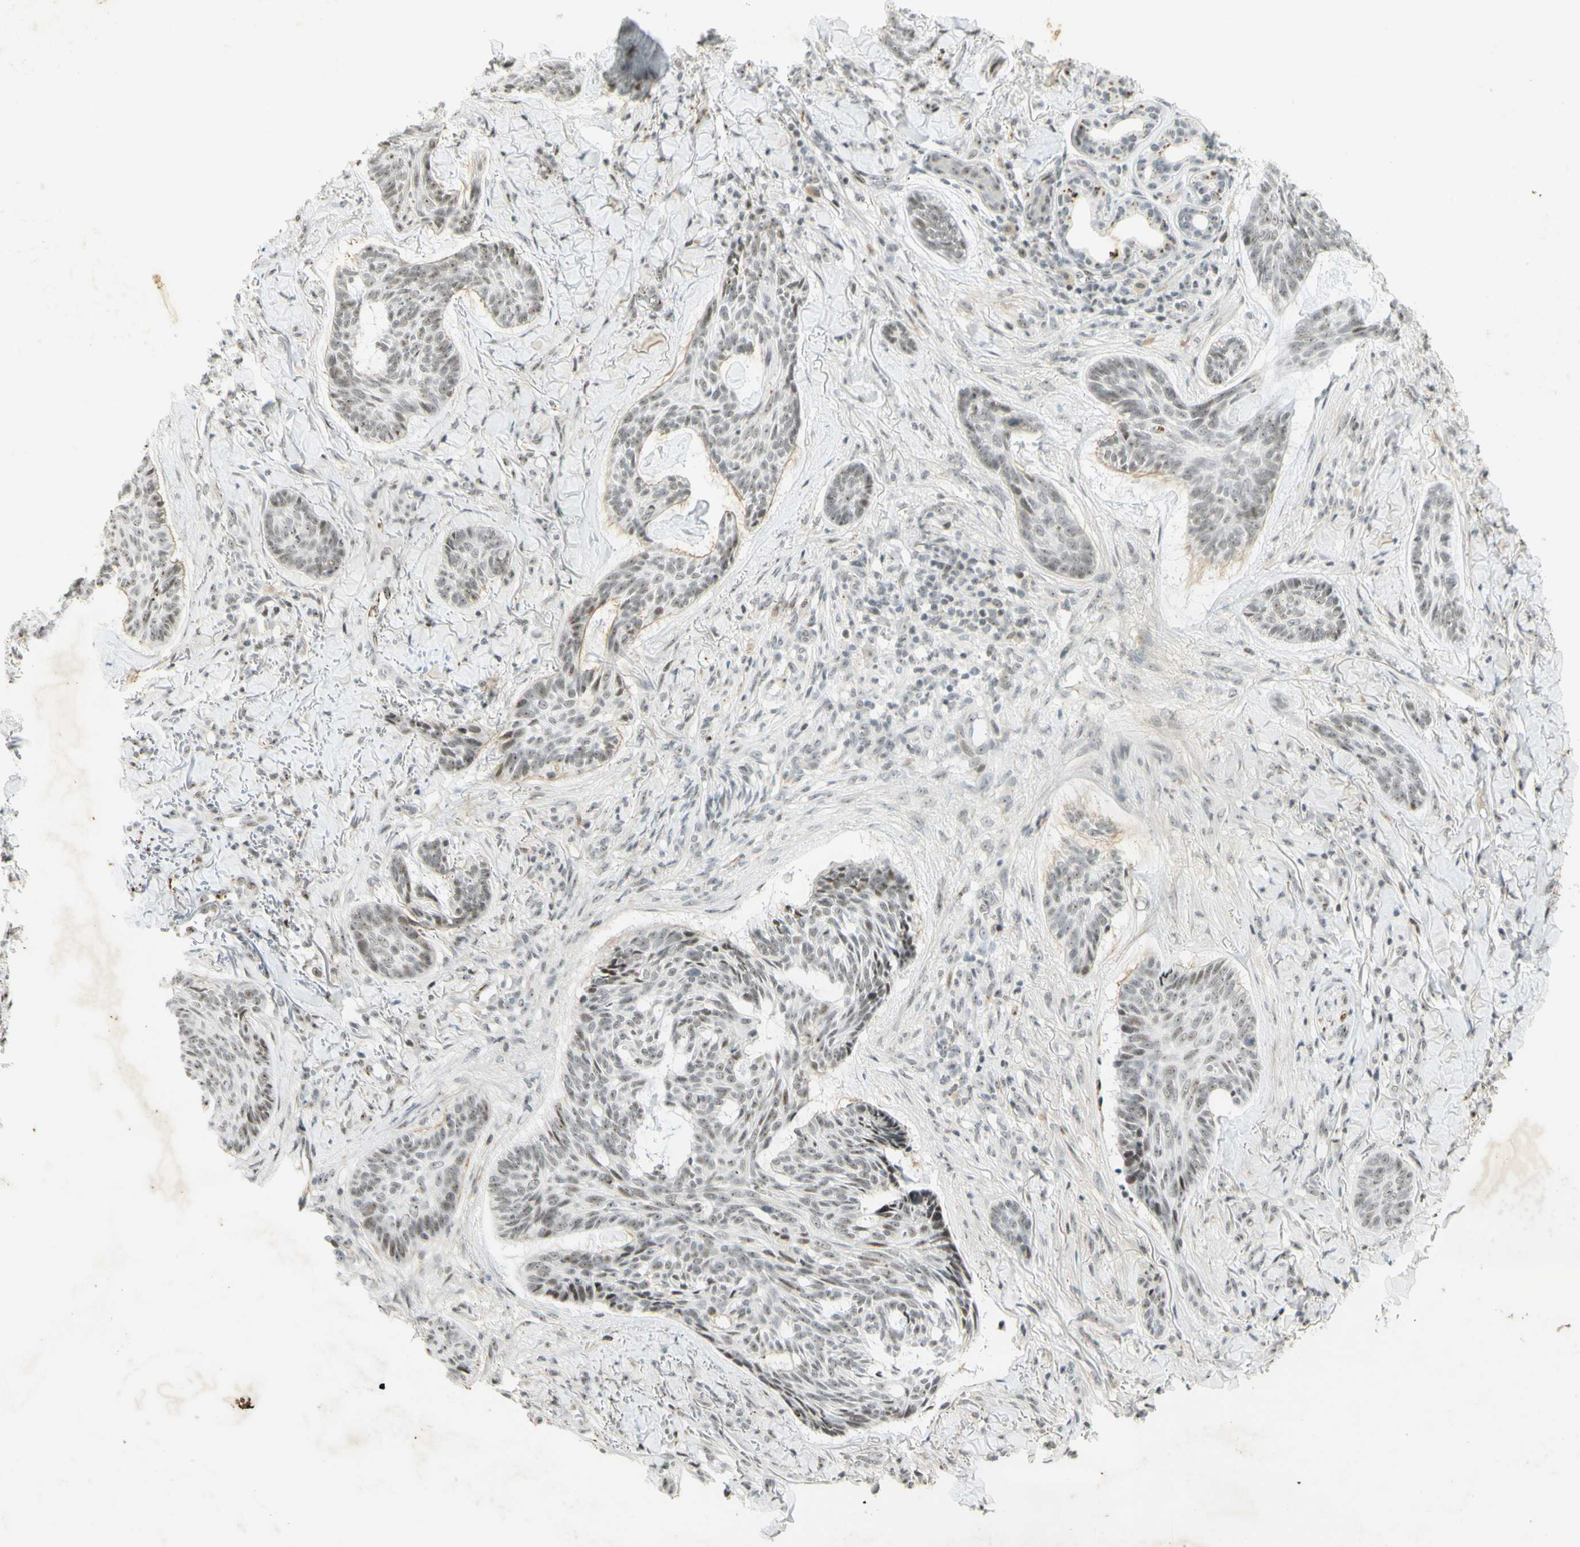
{"staining": {"intensity": "moderate", "quantity": "25%-75%", "location": "nuclear"}, "tissue": "skin cancer", "cell_type": "Tumor cells", "image_type": "cancer", "snomed": [{"axis": "morphology", "description": "Basal cell carcinoma"}, {"axis": "topography", "description": "Skin"}], "caption": "Human basal cell carcinoma (skin) stained for a protein (brown) demonstrates moderate nuclear positive positivity in approximately 25%-75% of tumor cells.", "gene": "IRF1", "patient": {"sex": "male", "age": 43}}